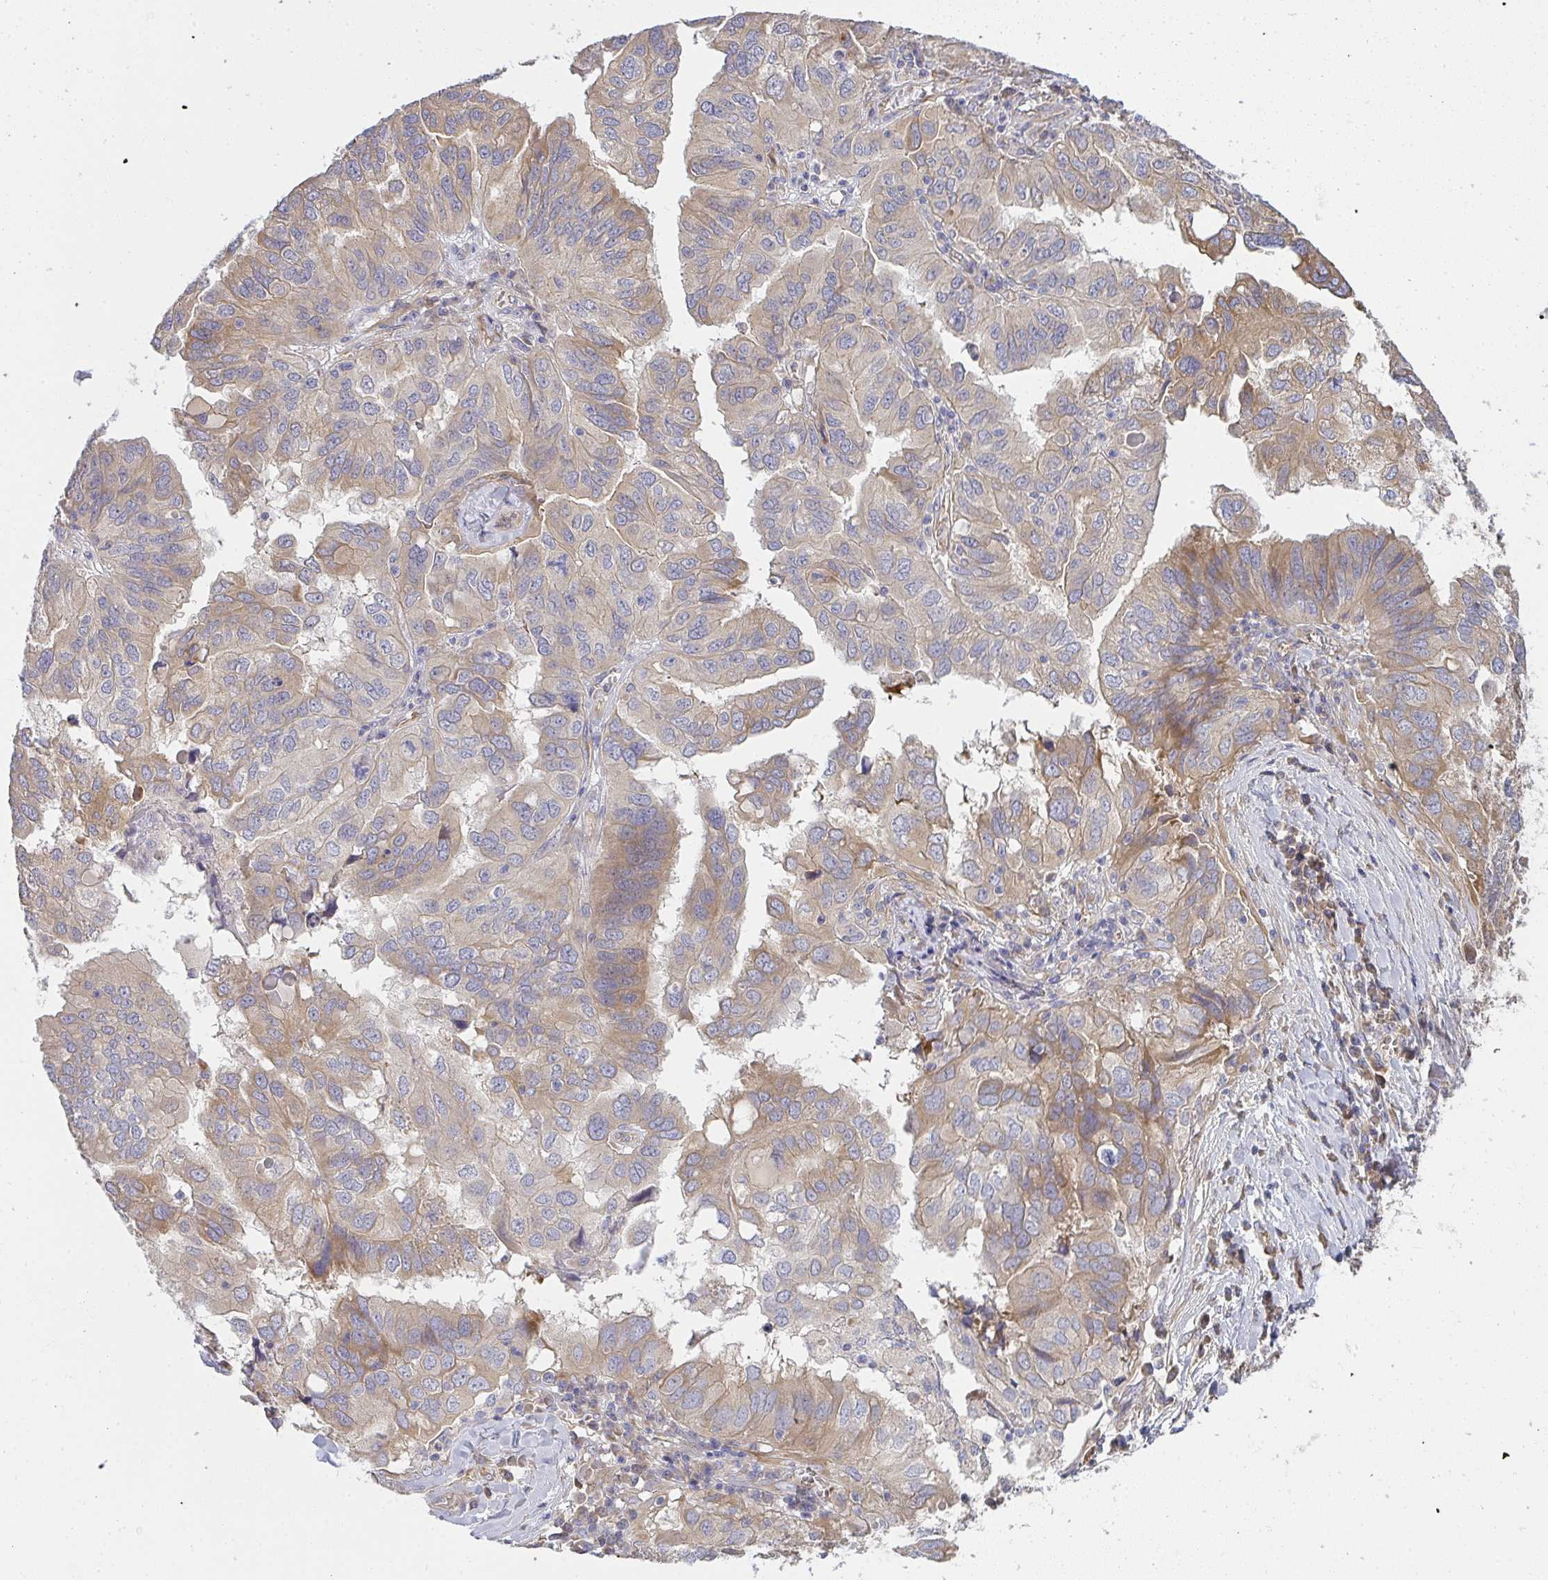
{"staining": {"intensity": "moderate", "quantity": "25%-75%", "location": "cytoplasmic/membranous"}, "tissue": "ovarian cancer", "cell_type": "Tumor cells", "image_type": "cancer", "snomed": [{"axis": "morphology", "description": "Cystadenocarcinoma, serous, NOS"}, {"axis": "topography", "description": "Ovary"}], "caption": "Human ovarian cancer stained for a protein (brown) displays moderate cytoplasmic/membranous positive positivity in approximately 25%-75% of tumor cells.", "gene": "B4GALT6", "patient": {"sex": "female", "age": 79}}